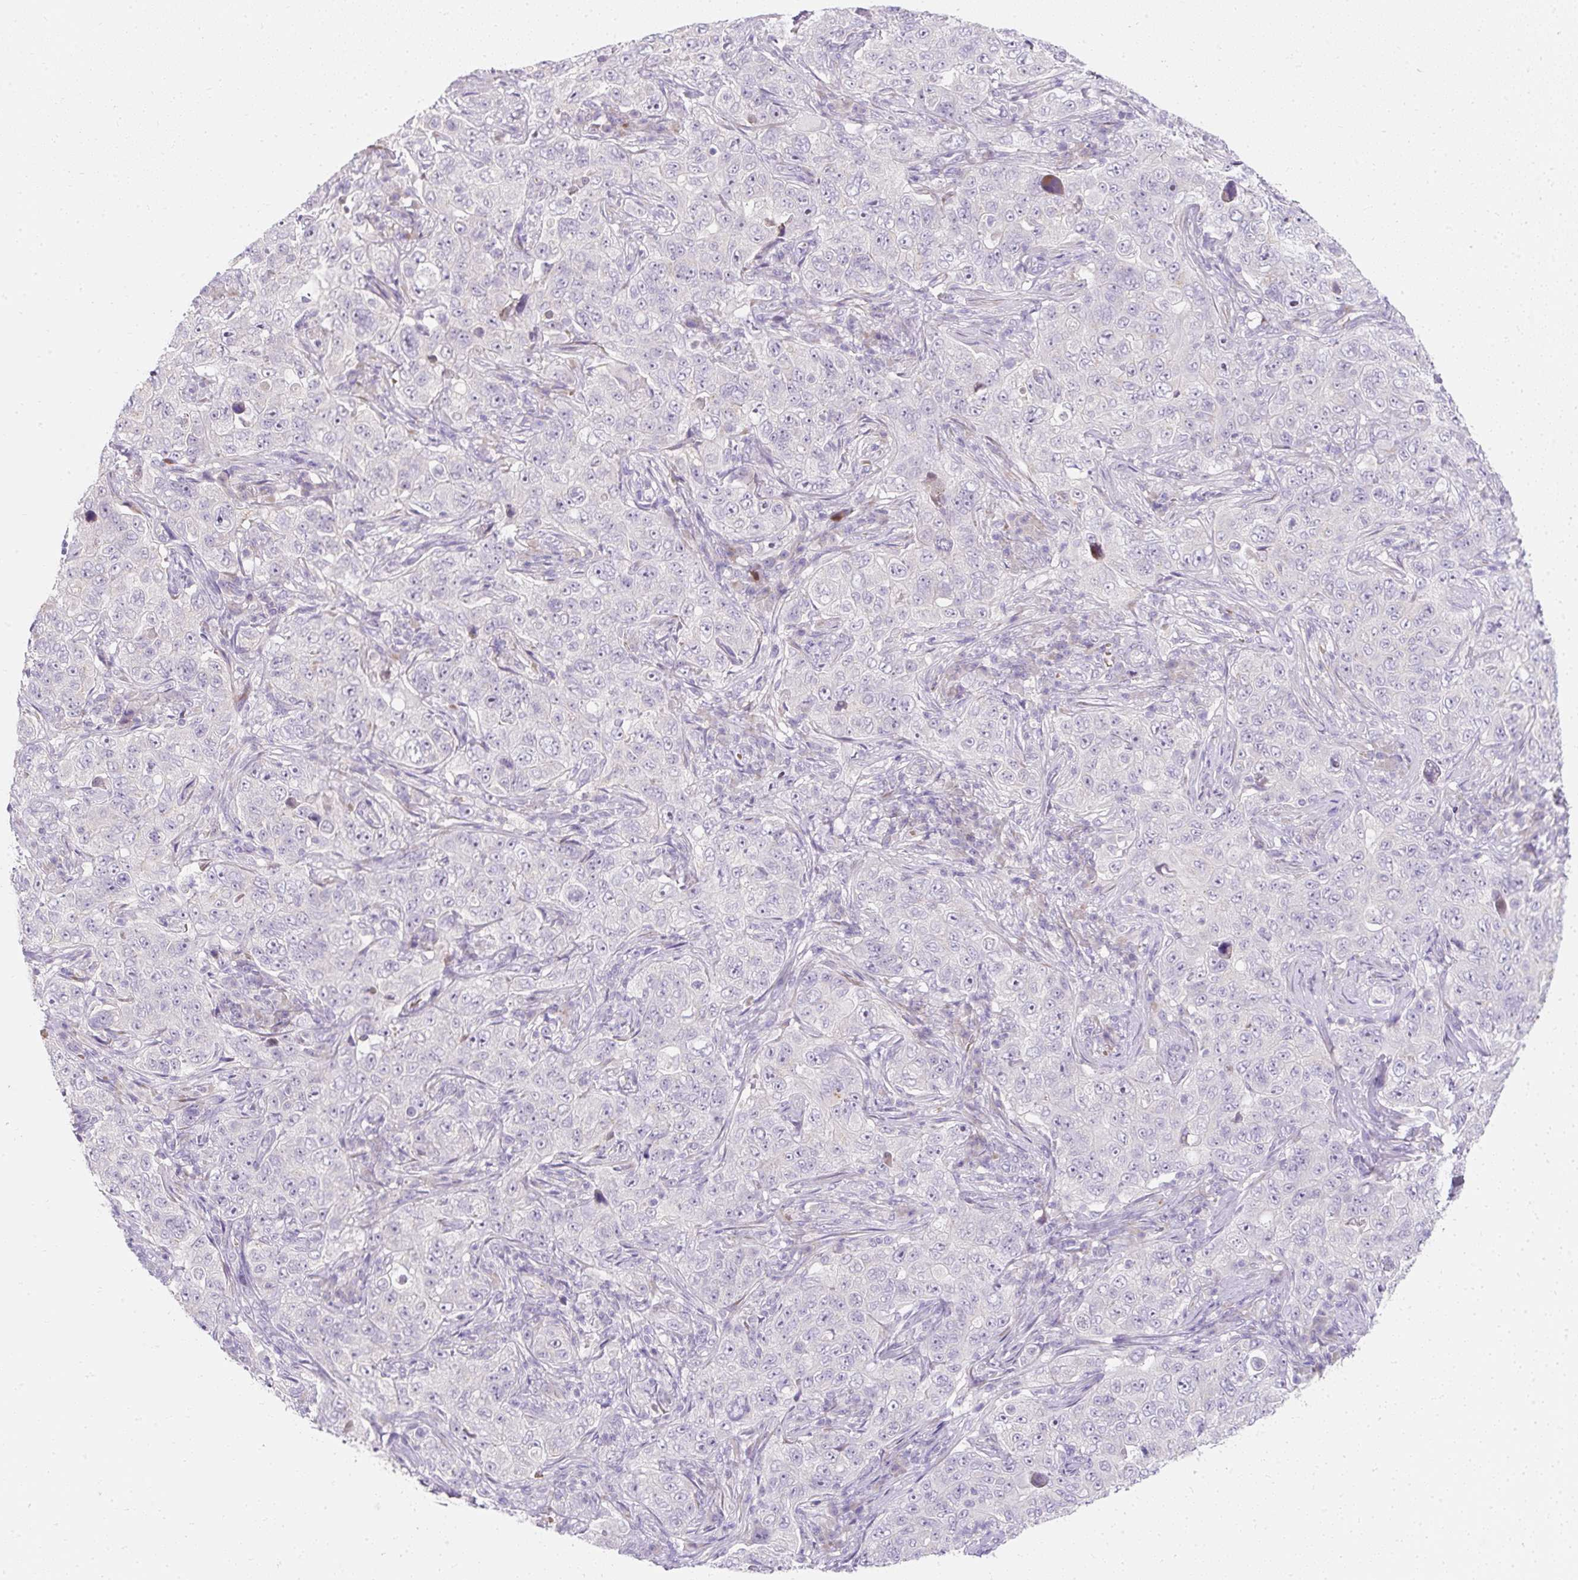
{"staining": {"intensity": "negative", "quantity": "none", "location": "none"}, "tissue": "pancreatic cancer", "cell_type": "Tumor cells", "image_type": "cancer", "snomed": [{"axis": "morphology", "description": "Adenocarcinoma, NOS"}, {"axis": "topography", "description": "Pancreas"}], "caption": "This is a histopathology image of immunohistochemistry staining of adenocarcinoma (pancreatic), which shows no positivity in tumor cells.", "gene": "DTX4", "patient": {"sex": "male", "age": 68}}